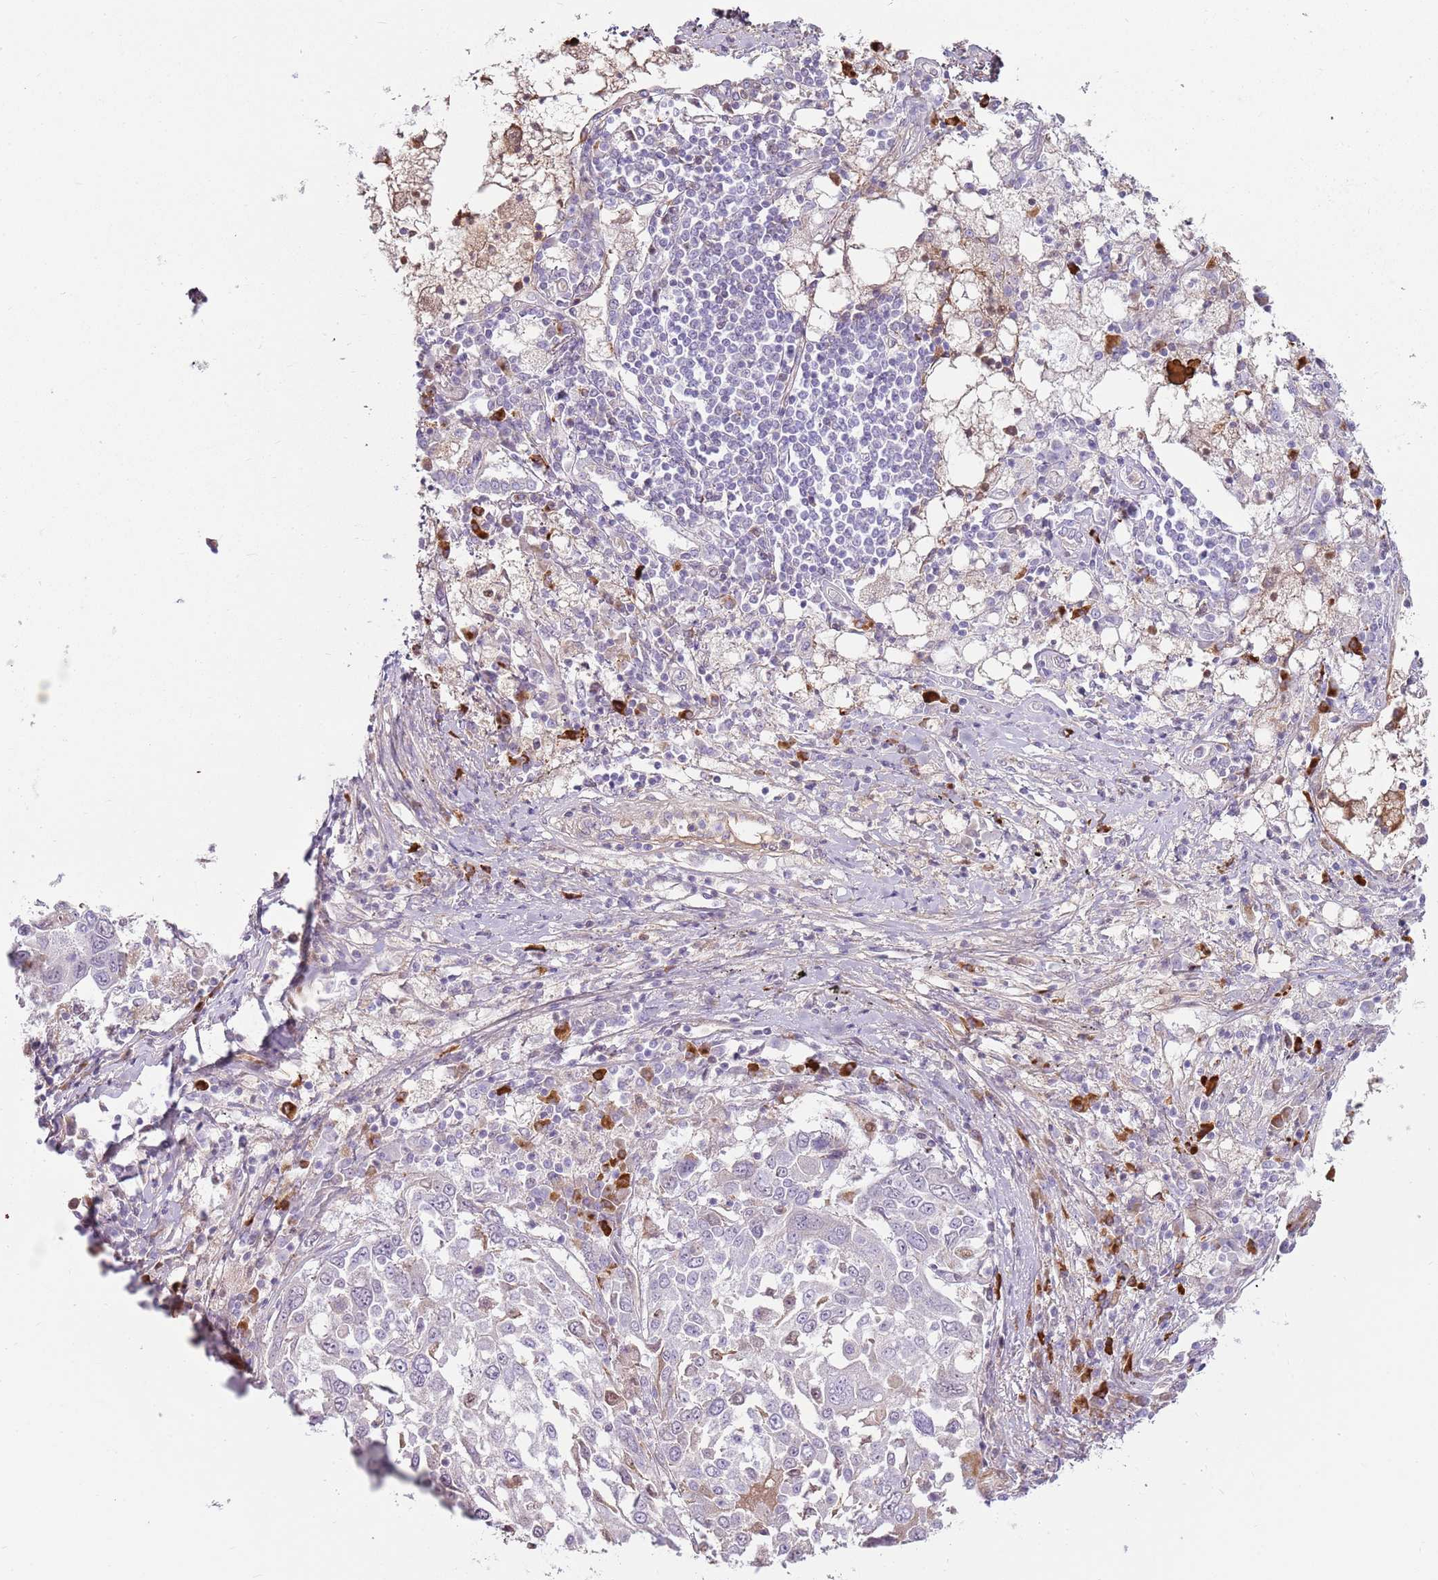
{"staining": {"intensity": "negative", "quantity": "none", "location": "none"}, "tissue": "lung cancer", "cell_type": "Tumor cells", "image_type": "cancer", "snomed": [{"axis": "morphology", "description": "Squamous cell carcinoma, NOS"}, {"axis": "topography", "description": "Lung"}], "caption": "Immunohistochemistry micrograph of squamous cell carcinoma (lung) stained for a protein (brown), which reveals no positivity in tumor cells.", "gene": "MCUB", "patient": {"sex": "male", "age": 65}}